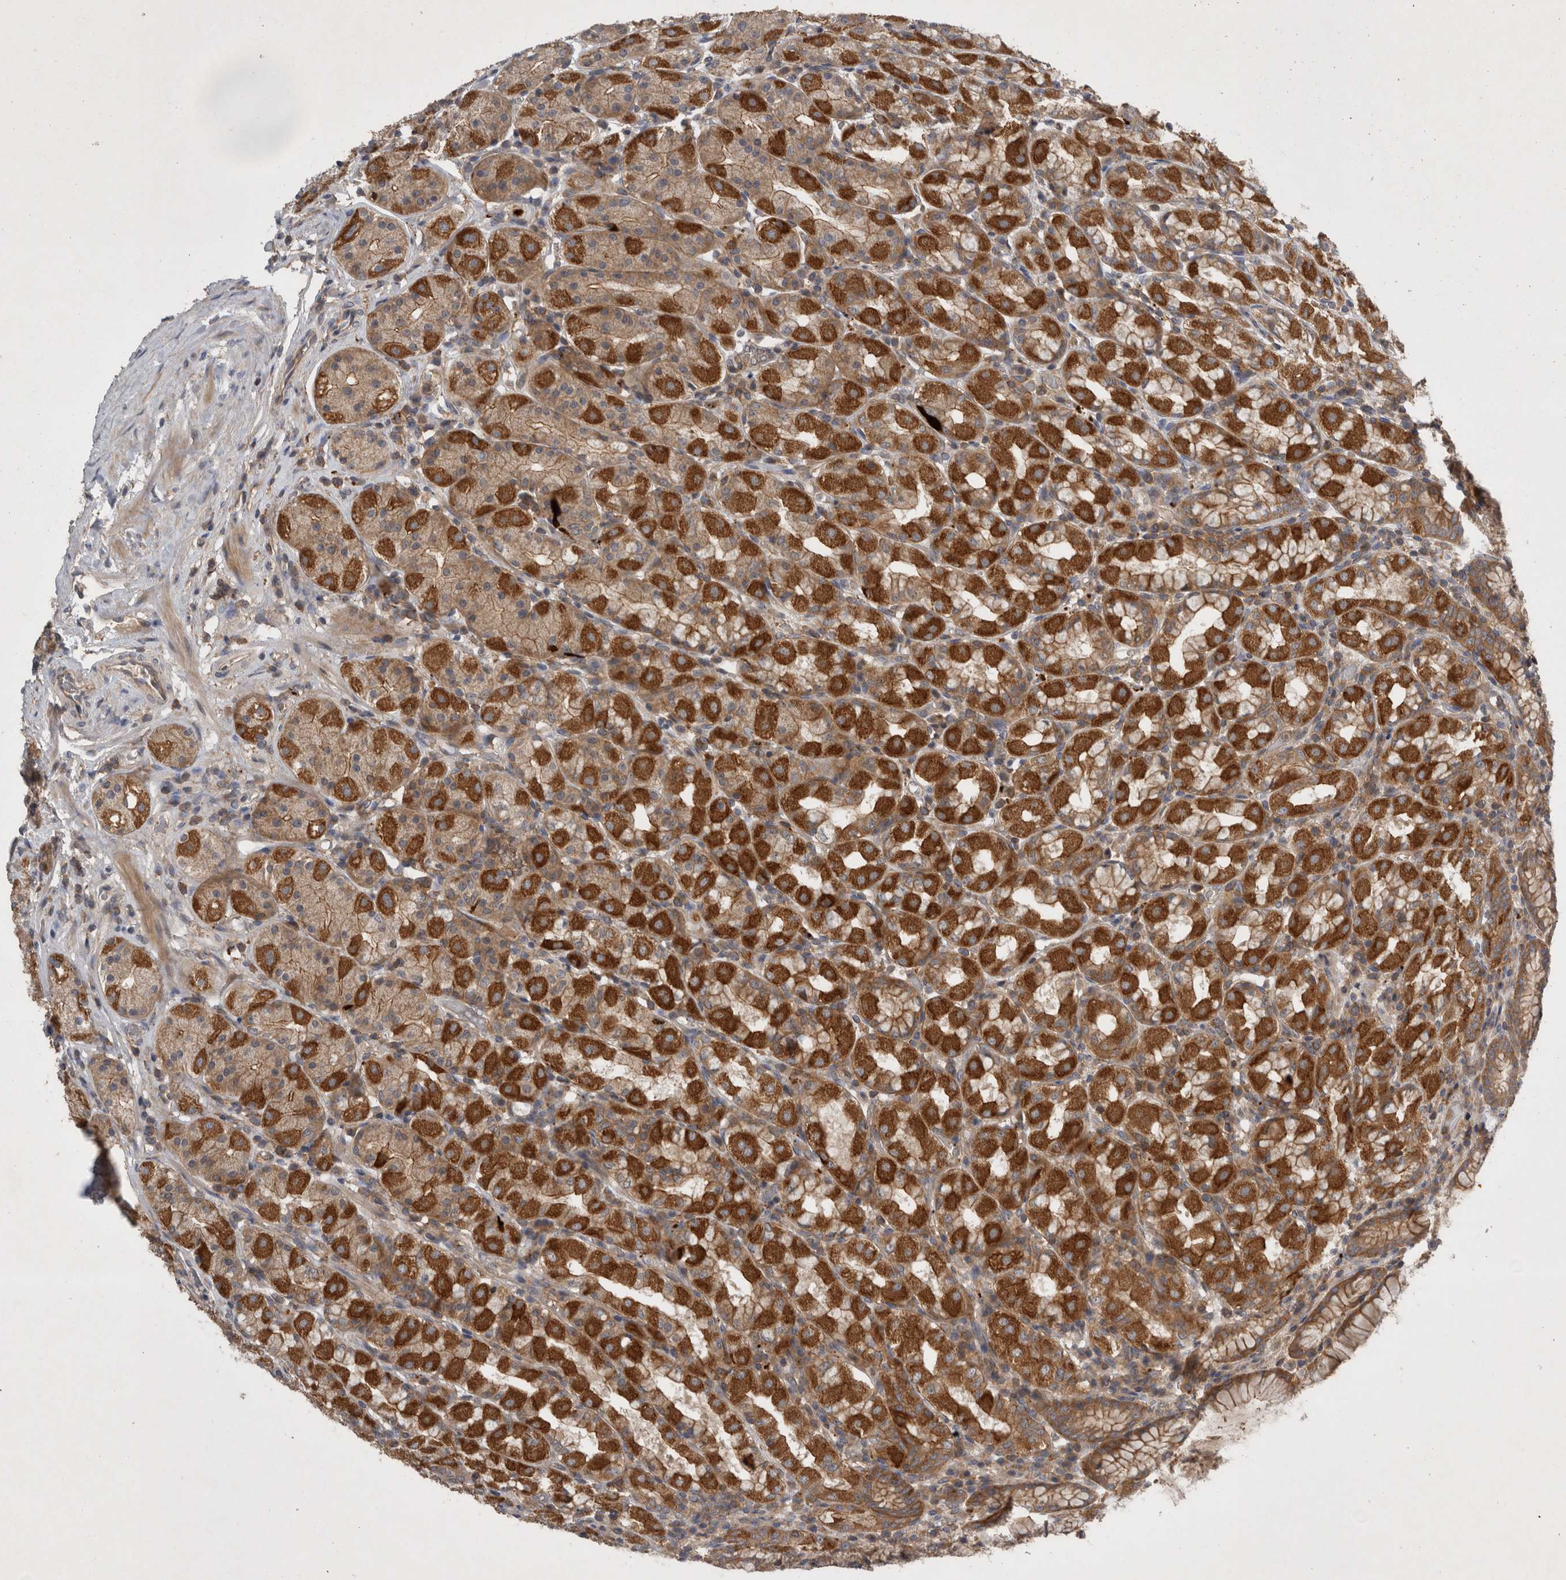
{"staining": {"intensity": "strong", "quantity": ">75%", "location": "cytoplasmic/membranous"}, "tissue": "stomach", "cell_type": "Glandular cells", "image_type": "normal", "snomed": [{"axis": "morphology", "description": "Normal tissue, NOS"}, {"axis": "topography", "description": "Stomach, lower"}], "caption": "Immunohistochemistry histopathology image of benign human stomach stained for a protein (brown), which exhibits high levels of strong cytoplasmic/membranous expression in about >75% of glandular cells.", "gene": "SCARA5", "patient": {"sex": "female", "age": 56}}